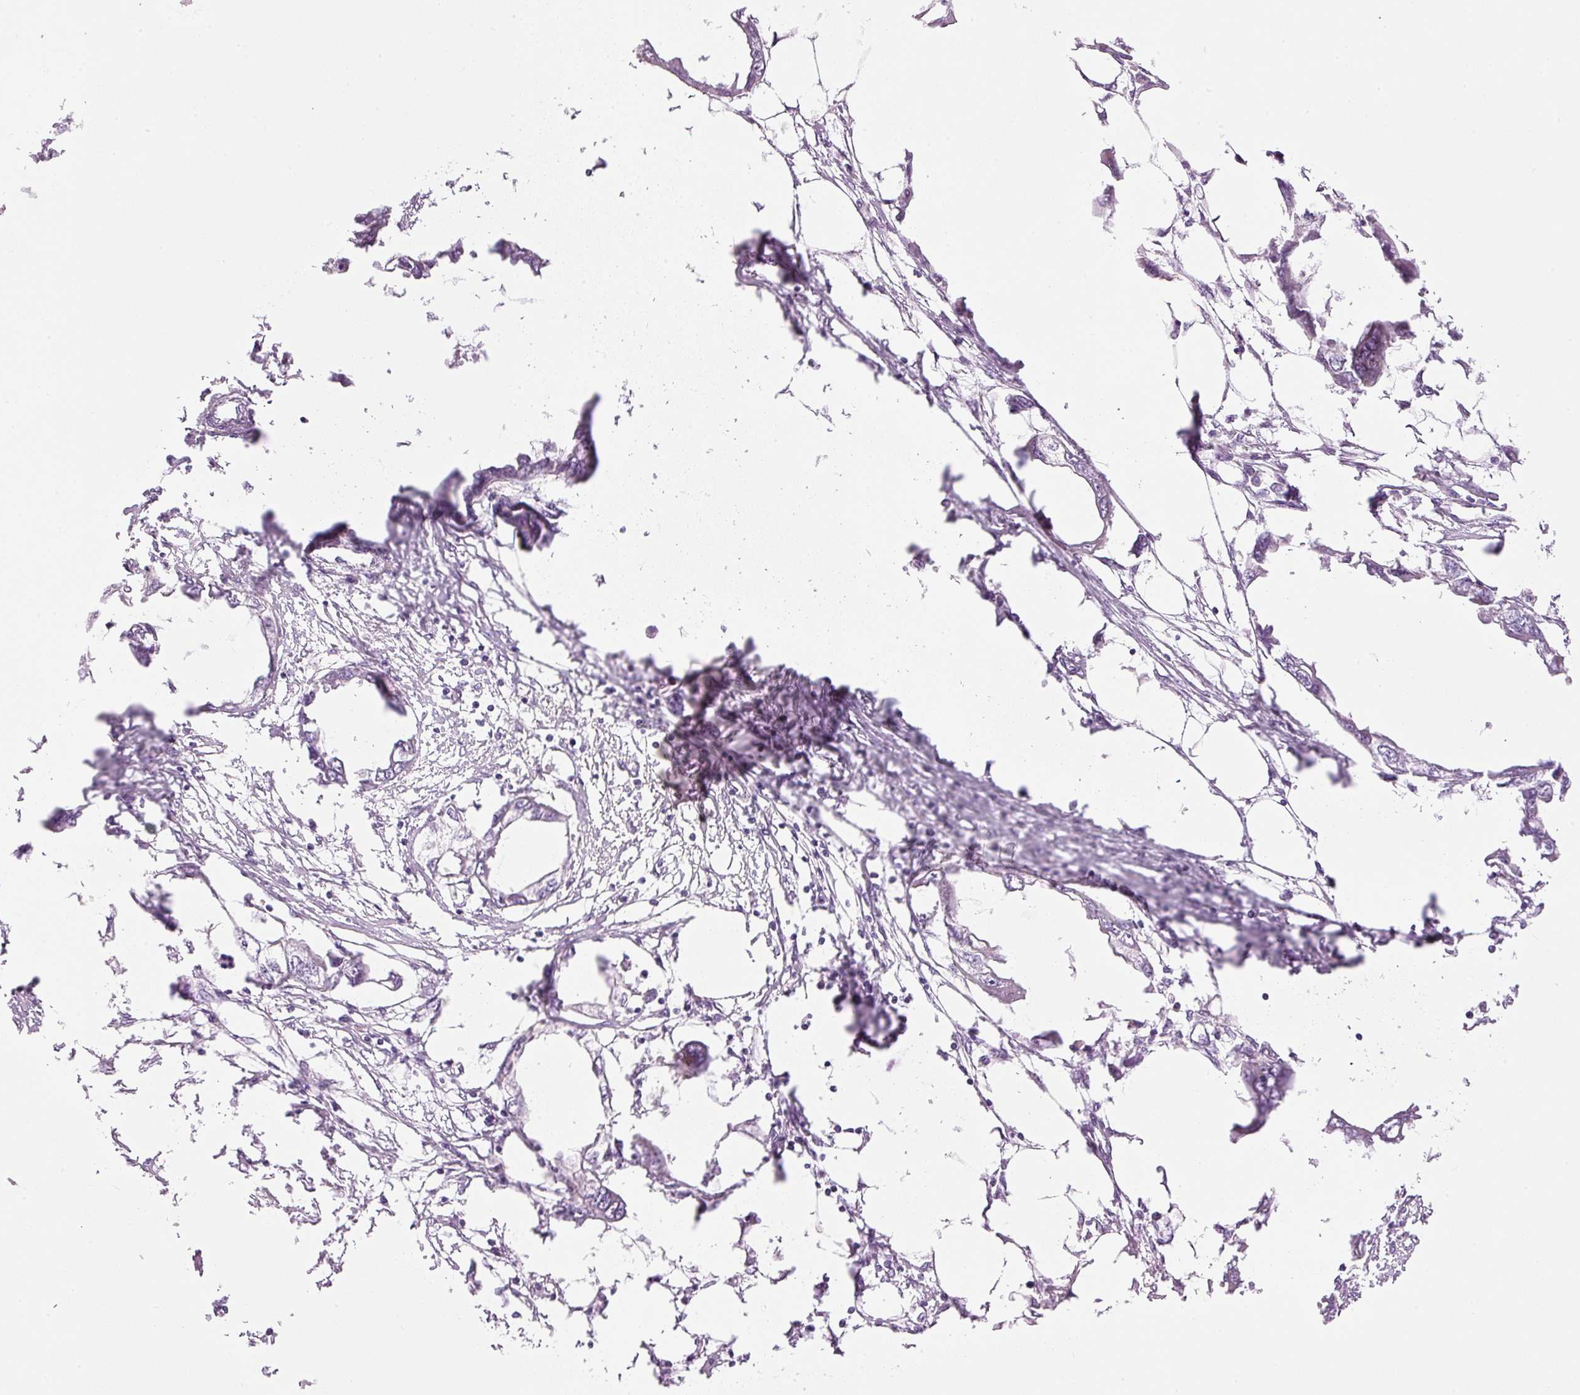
{"staining": {"intensity": "negative", "quantity": "none", "location": "none"}, "tissue": "endometrial cancer", "cell_type": "Tumor cells", "image_type": "cancer", "snomed": [{"axis": "morphology", "description": "Adenocarcinoma, NOS"}, {"axis": "morphology", "description": "Adenocarcinoma, metastatic, NOS"}, {"axis": "topography", "description": "Adipose tissue"}, {"axis": "topography", "description": "Endometrium"}], "caption": "Metastatic adenocarcinoma (endometrial) was stained to show a protein in brown. There is no significant expression in tumor cells.", "gene": "CARD16", "patient": {"sex": "female", "age": 67}}